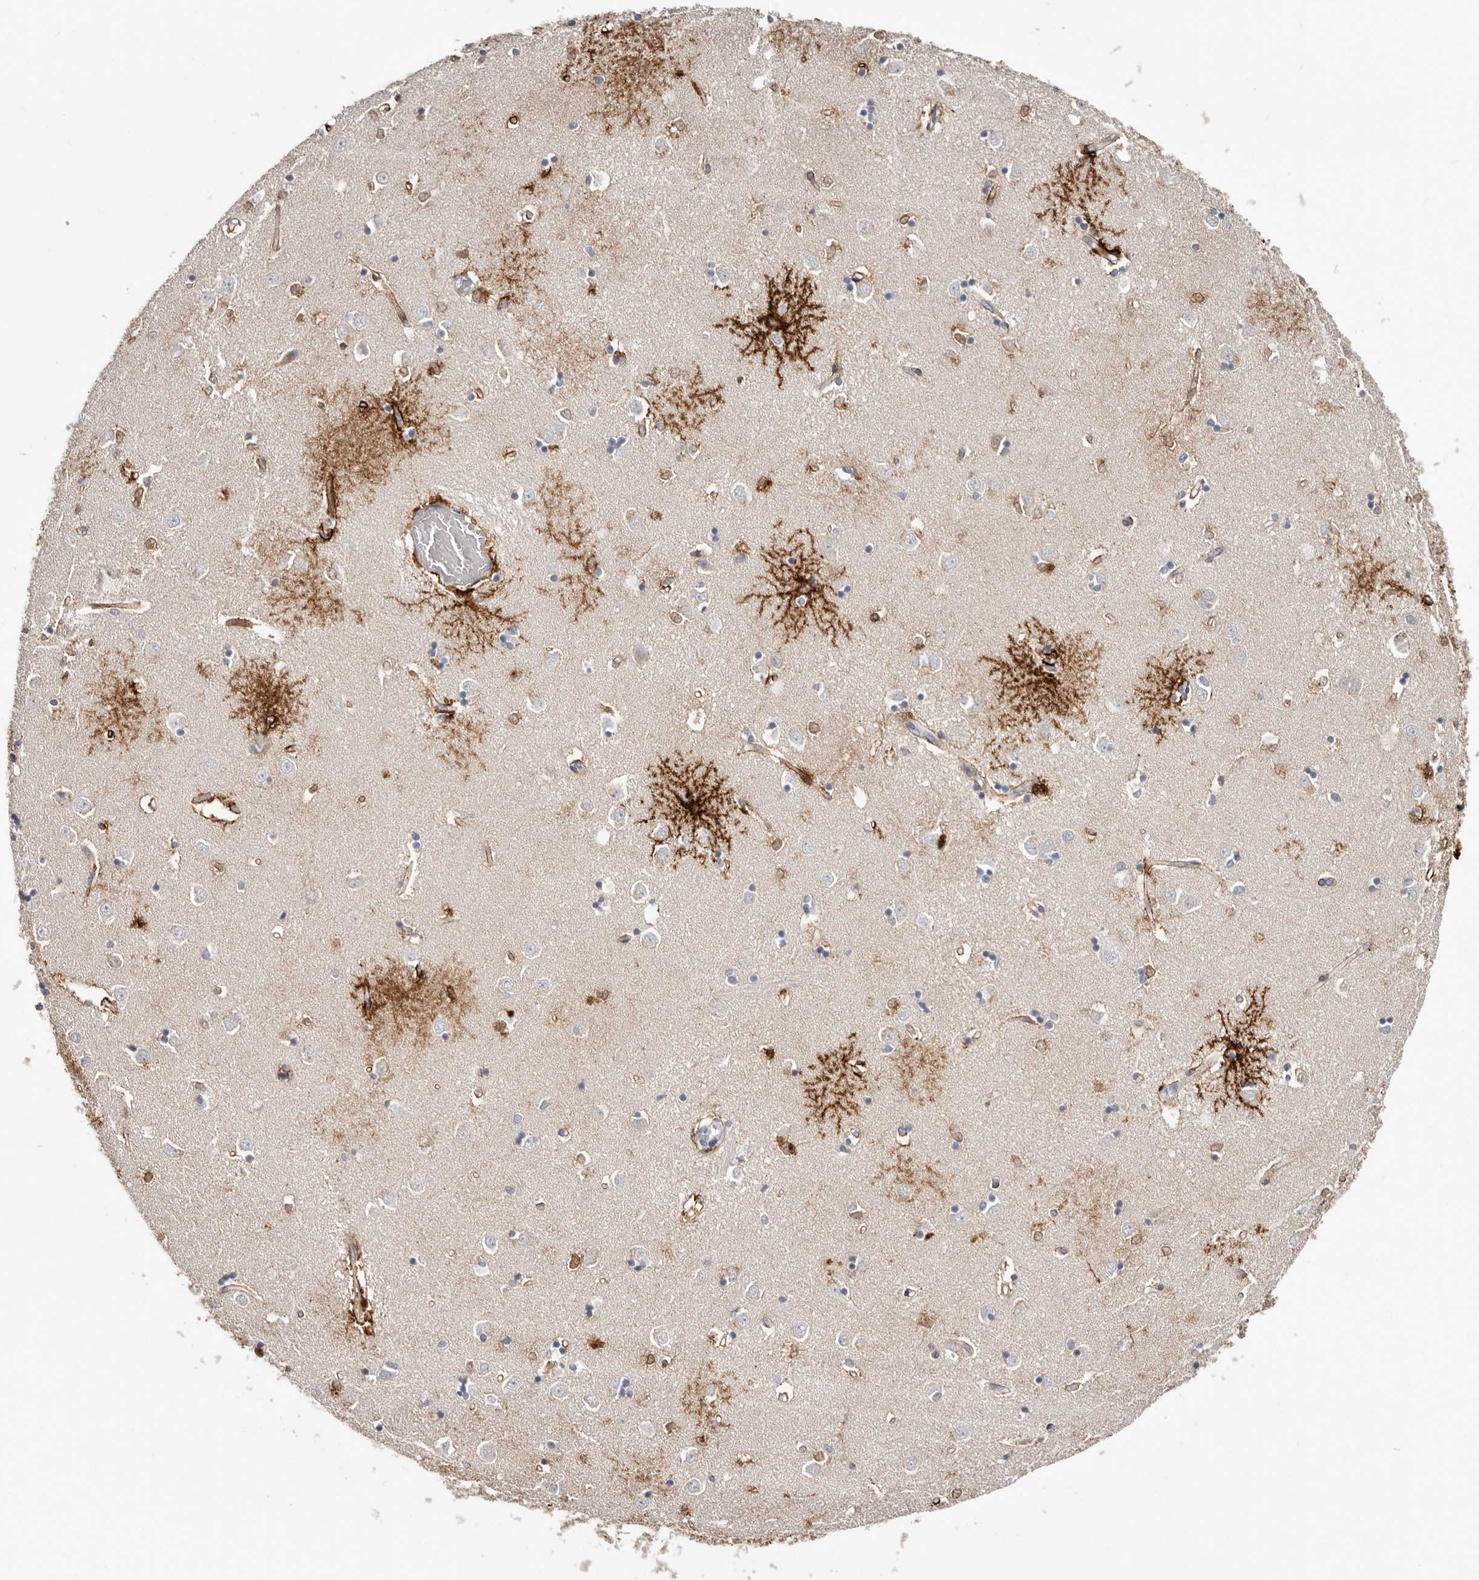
{"staining": {"intensity": "strong", "quantity": "<25%", "location": "cytoplasmic/membranous,nuclear"}, "tissue": "caudate", "cell_type": "Glial cells", "image_type": "normal", "snomed": [{"axis": "morphology", "description": "Normal tissue, NOS"}, {"axis": "topography", "description": "Lateral ventricle wall"}], "caption": "Immunohistochemistry (IHC) photomicrograph of unremarkable caudate: human caudate stained using immunohistochemistry shows medium levels of strong protein expression localized specifically in the cytoplasmic/membranous,nuclear of glial cells, appearing as a cytoplasmic/membranous,nuclear brown color.", "gene": "PKDCC", "patient": {"sex": "male", "age": 45}}